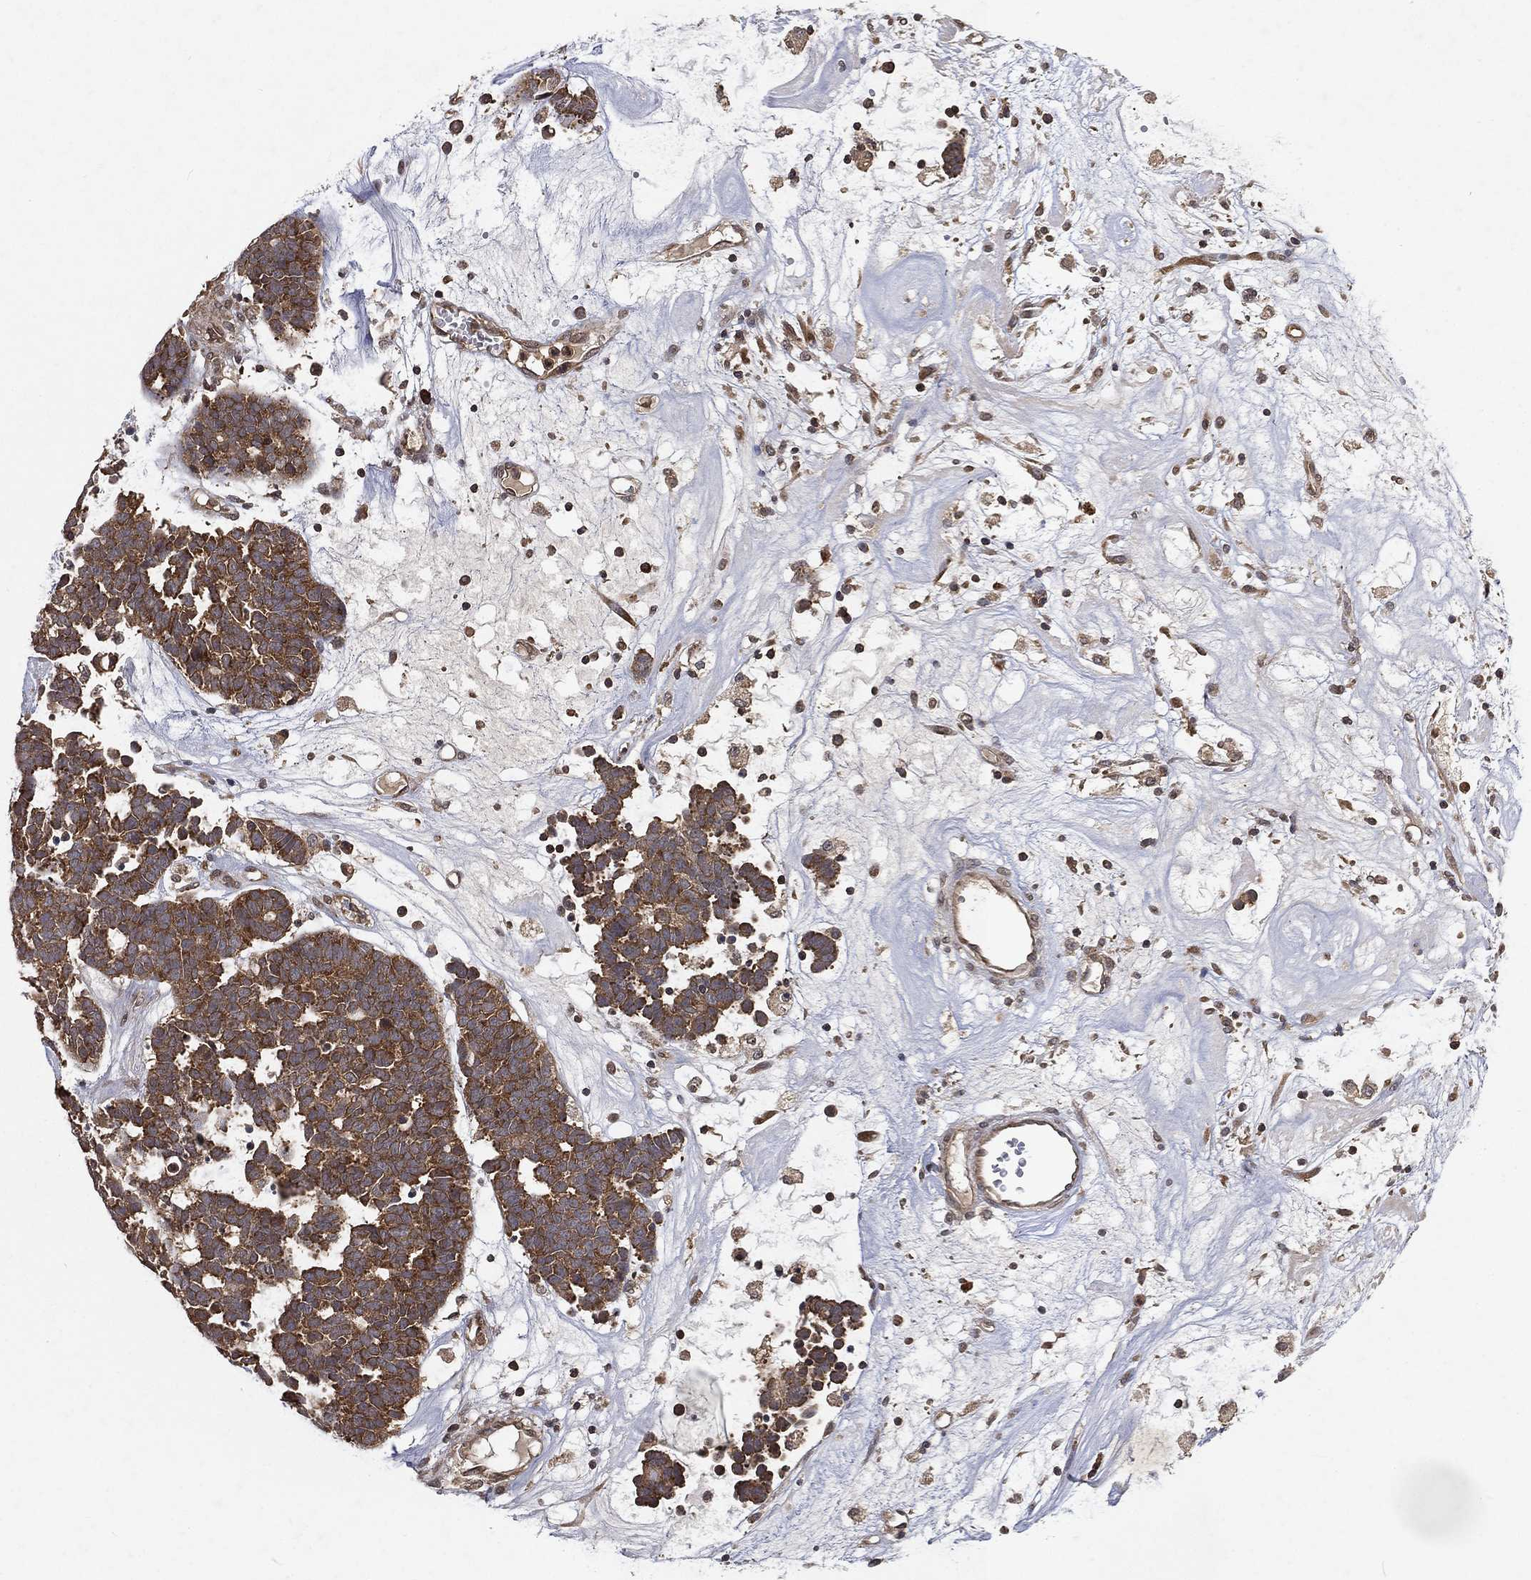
{"staining": {"intensity": "strong", "quantity": ">75%", "location": "cytoplasmic/membranous"}, "tissue": "head and neck cancer", "cell_type": "Tumor cells", "image_type": "cancer", "snomed": [{"axis": "morphology", "description": "Adenocarcinoma, NOS"}, {"axis": "topography", "description": "Head-Neck"}], "caption": "Protein analysis of adenocarcinoma (head and neck) tissue demonstrates strong cytoplasmic/membranous positivity in about >75% of tumor cells.", "gene": "UBA5", "patient": {"sex": "female", "age": 81}}